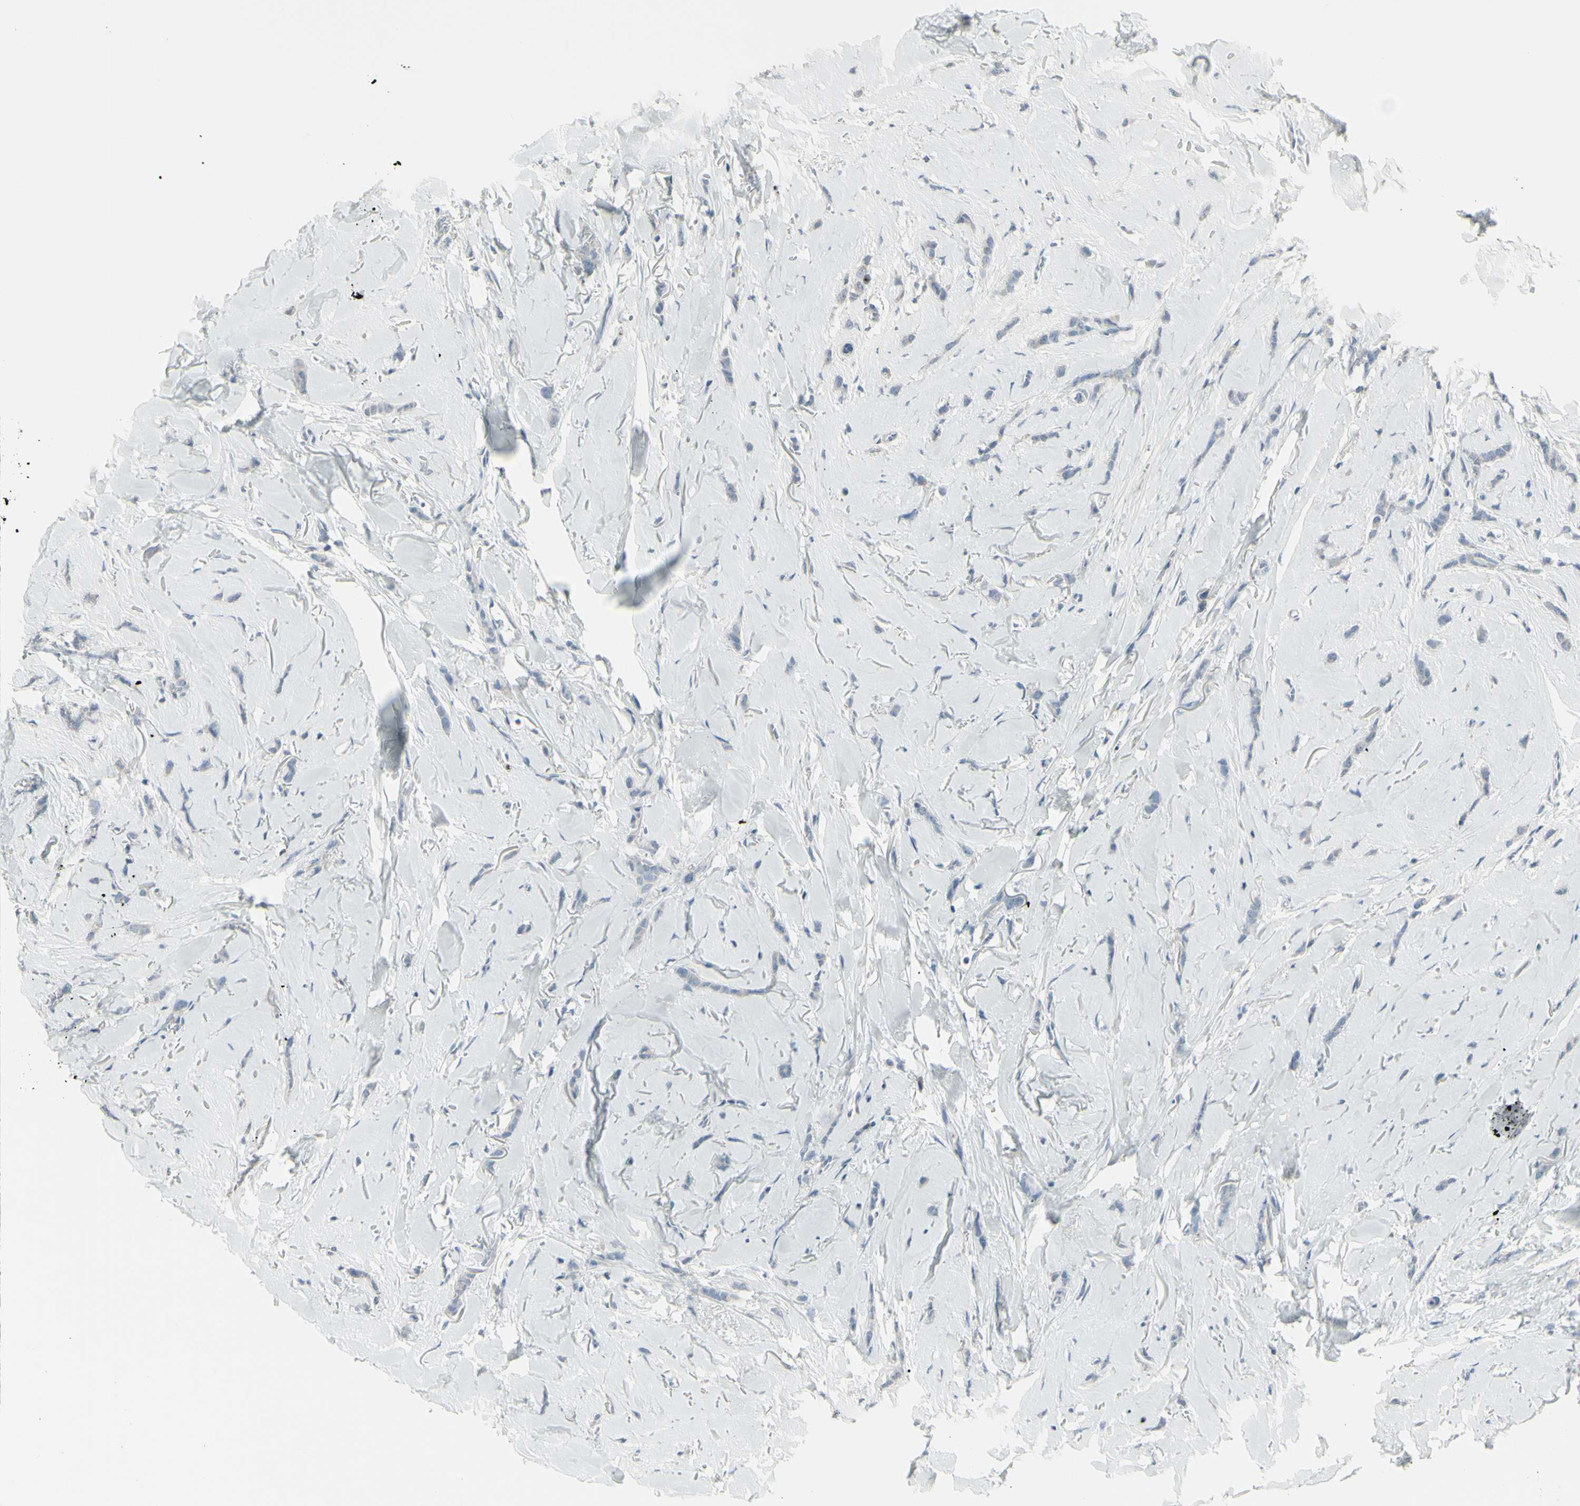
{"staining": {"intensity": "negative", "quantity": "none", "location": "none"}, "tissue": "breast cancer", "cell_type": "Tumor cells", "image_type": "cancer", "snomed": [{"axis": "morphology", "description": "Lobular carcinoma"}, {"axis": "topography", "description": "Skin"}, {"axis": "topography", "description": "Breast"}], "caption": "Immunohistochemical staining of lobular carcinoma (breast) reveals no significant expression in tumor cells. Nuclei are stained in blue.", "gene": "CD79B", "patient": {"sex": "female", "age": 46}}